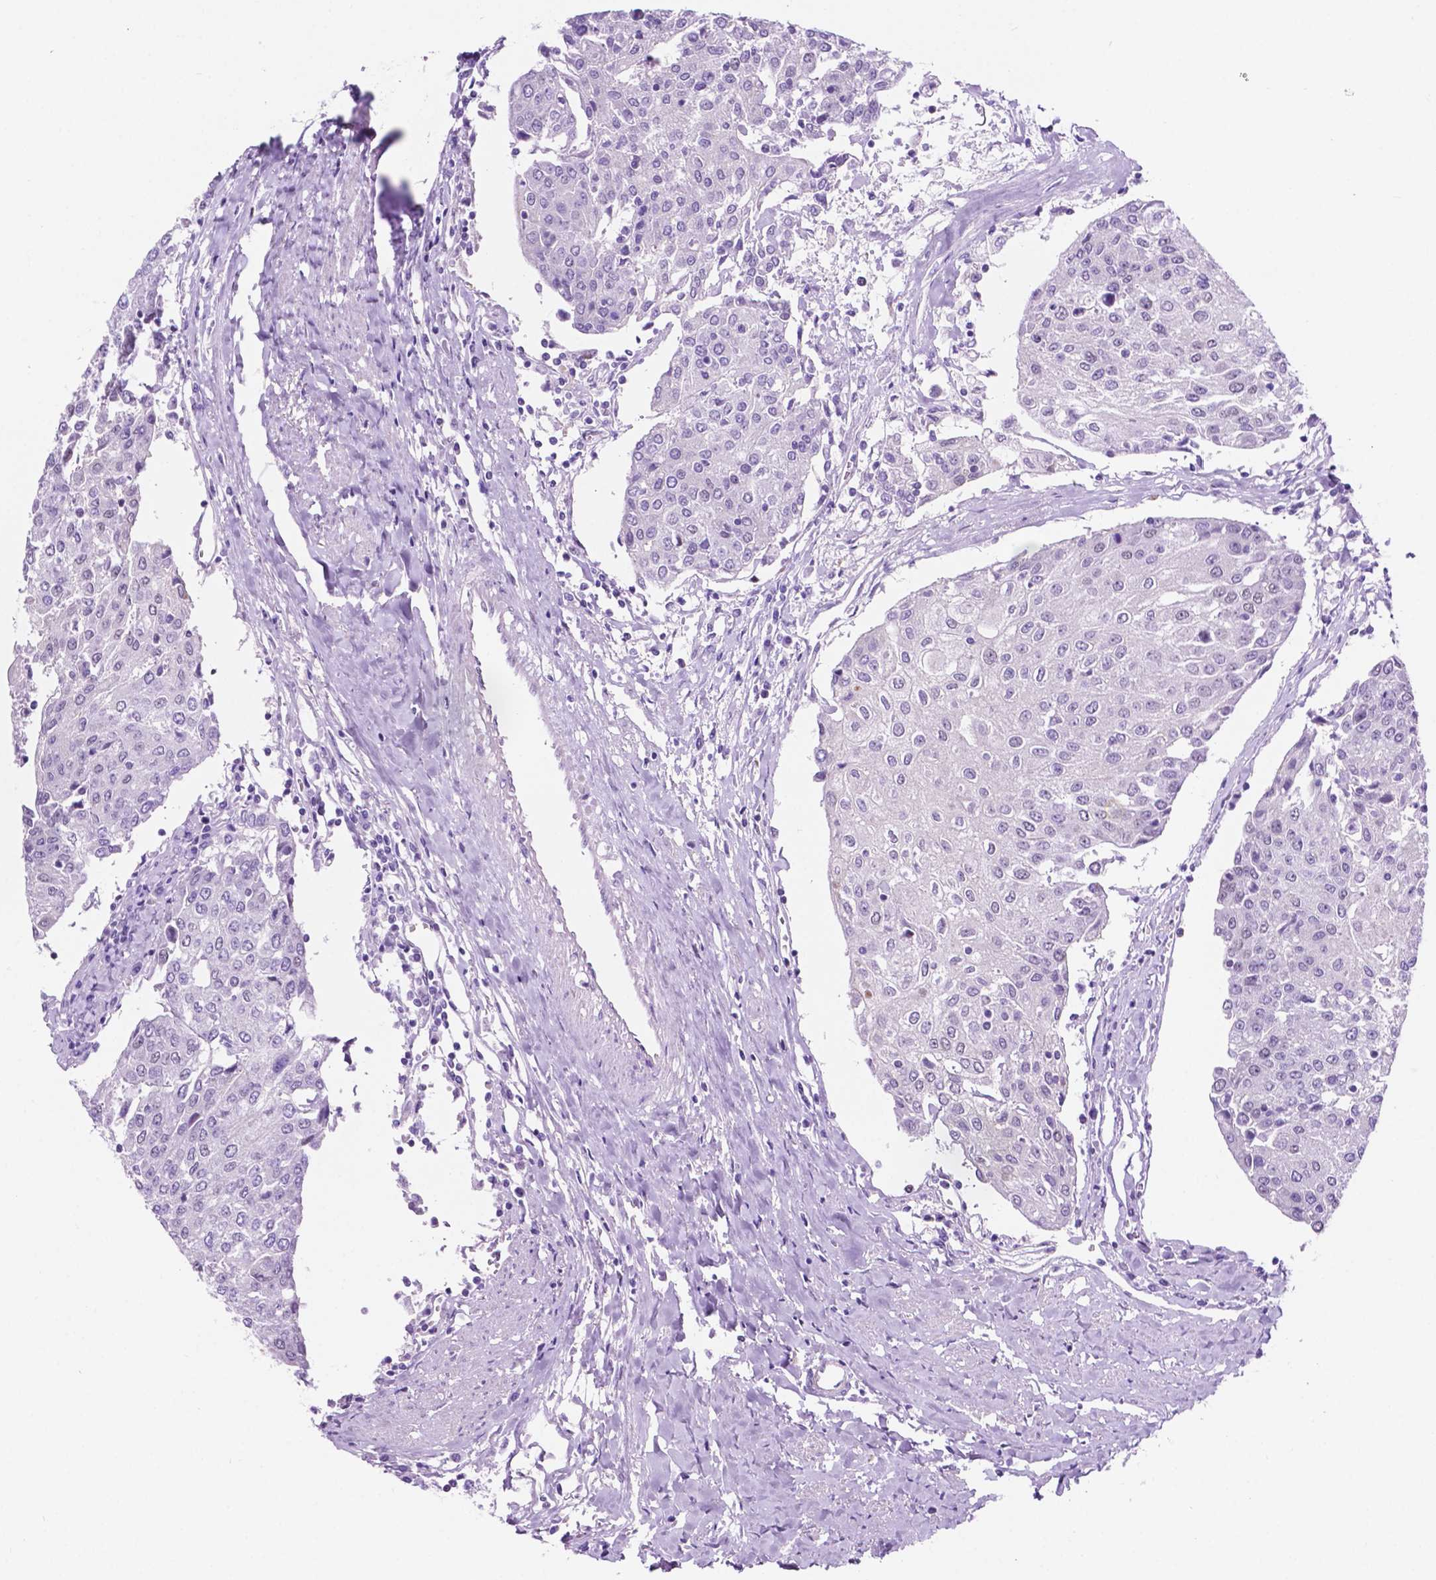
{"staining": {"intensity": "negative", "quantity": "none", "location": "none"}, "tissue": "urothelial cancer", "cell_type": "Tumor cells", "image_type": "cancer", "snomed": [{"axis": "morphology", "description": "Urothelial carcinoma, High grade"}, {"axis": "topography", "description": "Urinary bladder"}], "caption": "Immunohistochemical staining of urothelial cancer exhibits no significant staining in tumor cells.", "gene": "ACY3", "patient": {"sex": "female", "age": 85}}